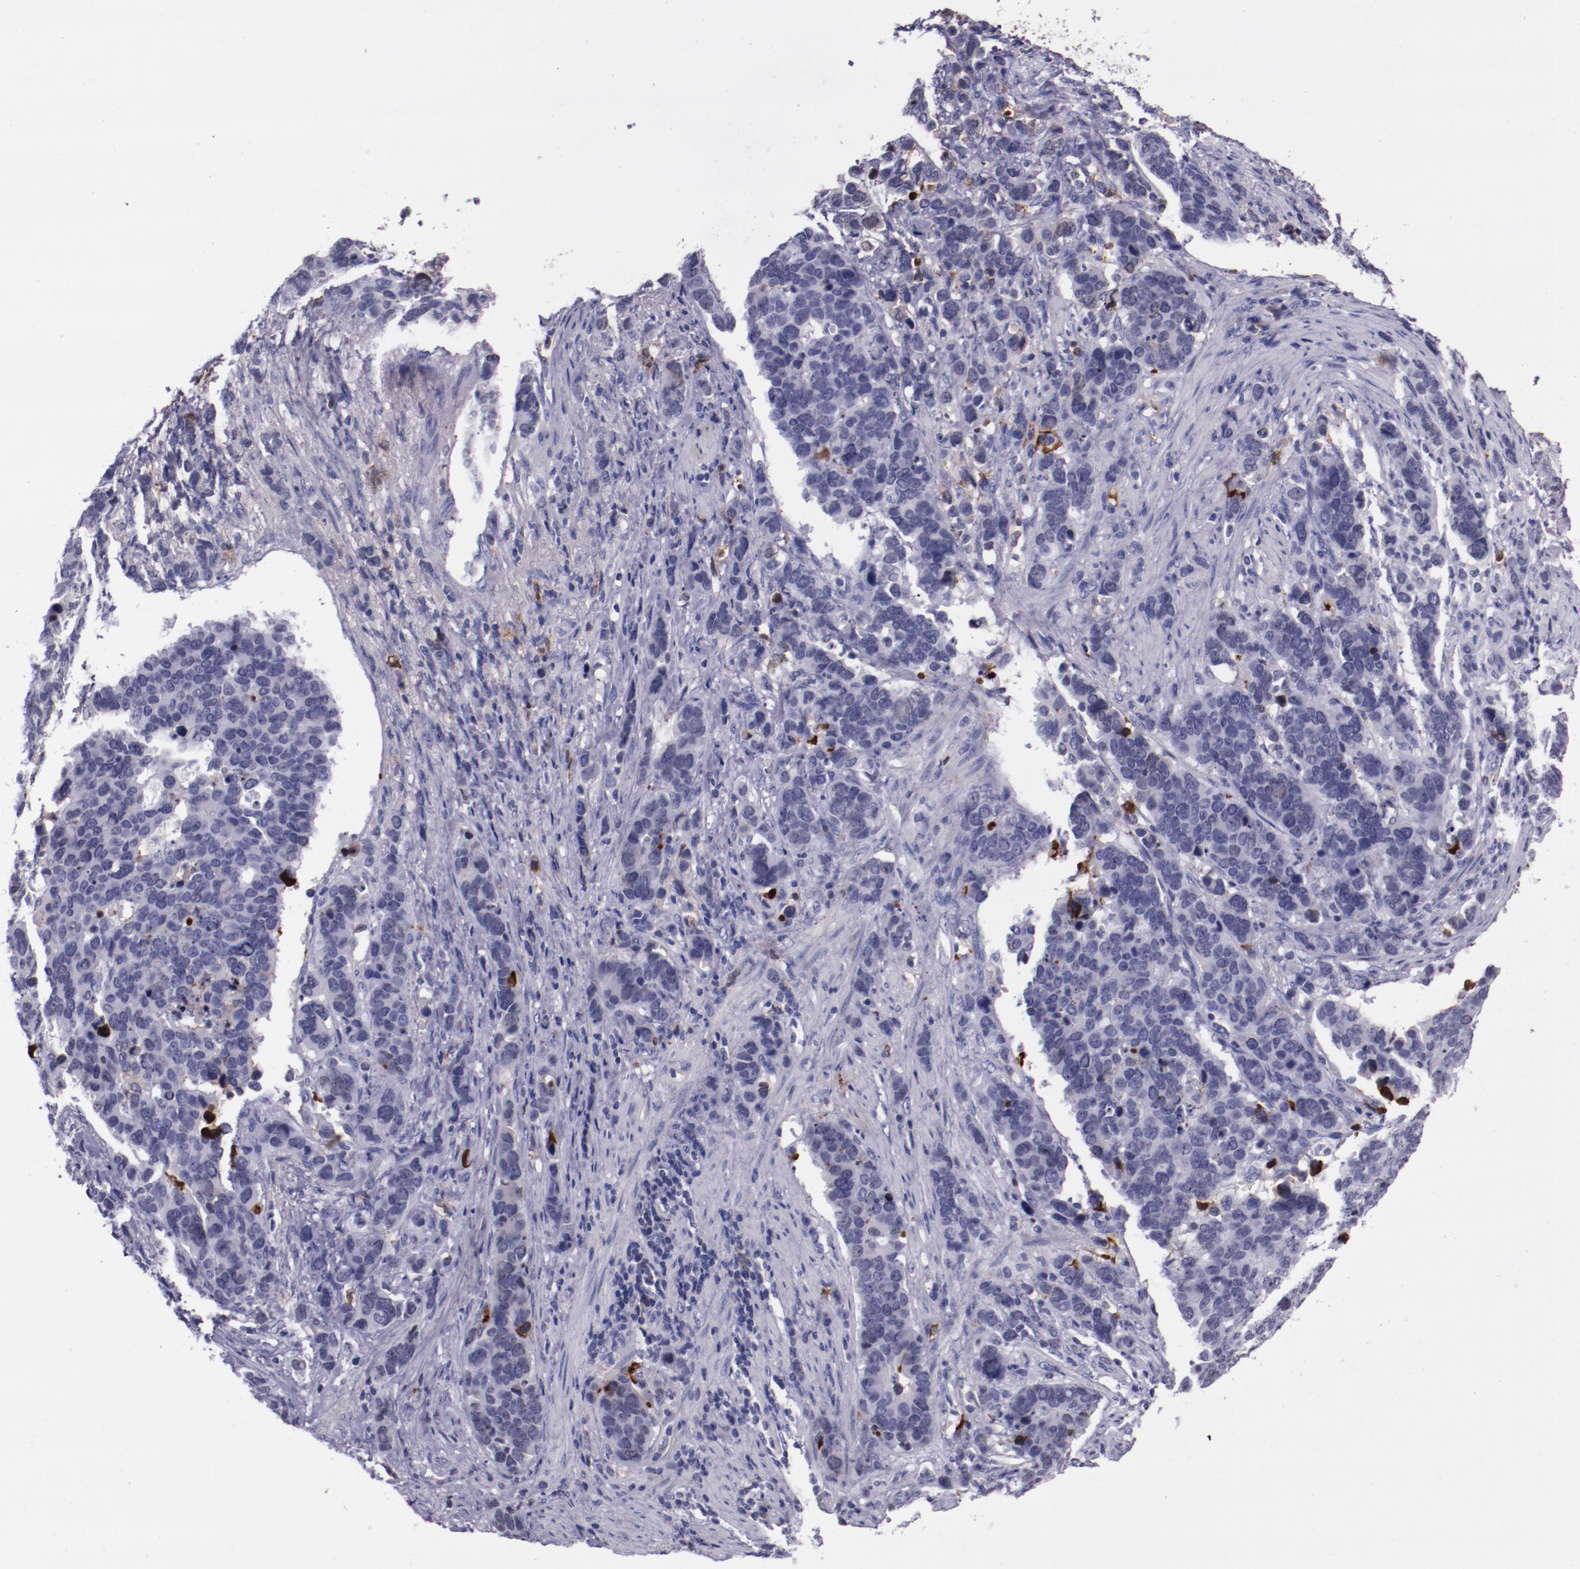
{"staining": {"intensity": "negative", "quantity": "none", "location": "none"}, "tissue": "stomach cancer", "cell_type": "Tumor cells", "image_type": "cancer", "snomed": [{"axis": "morphology", "description": "Adenocarcinoma, NOS"}, {"axis": "topography", "description": "Stomach, upper"}], "caption": "This is an IHC micrograph of human stomach adenocarcinoma. There is no expression in tumor cells.", "gene": "APOH", "patient": {"sex": "male", "age": 71}}